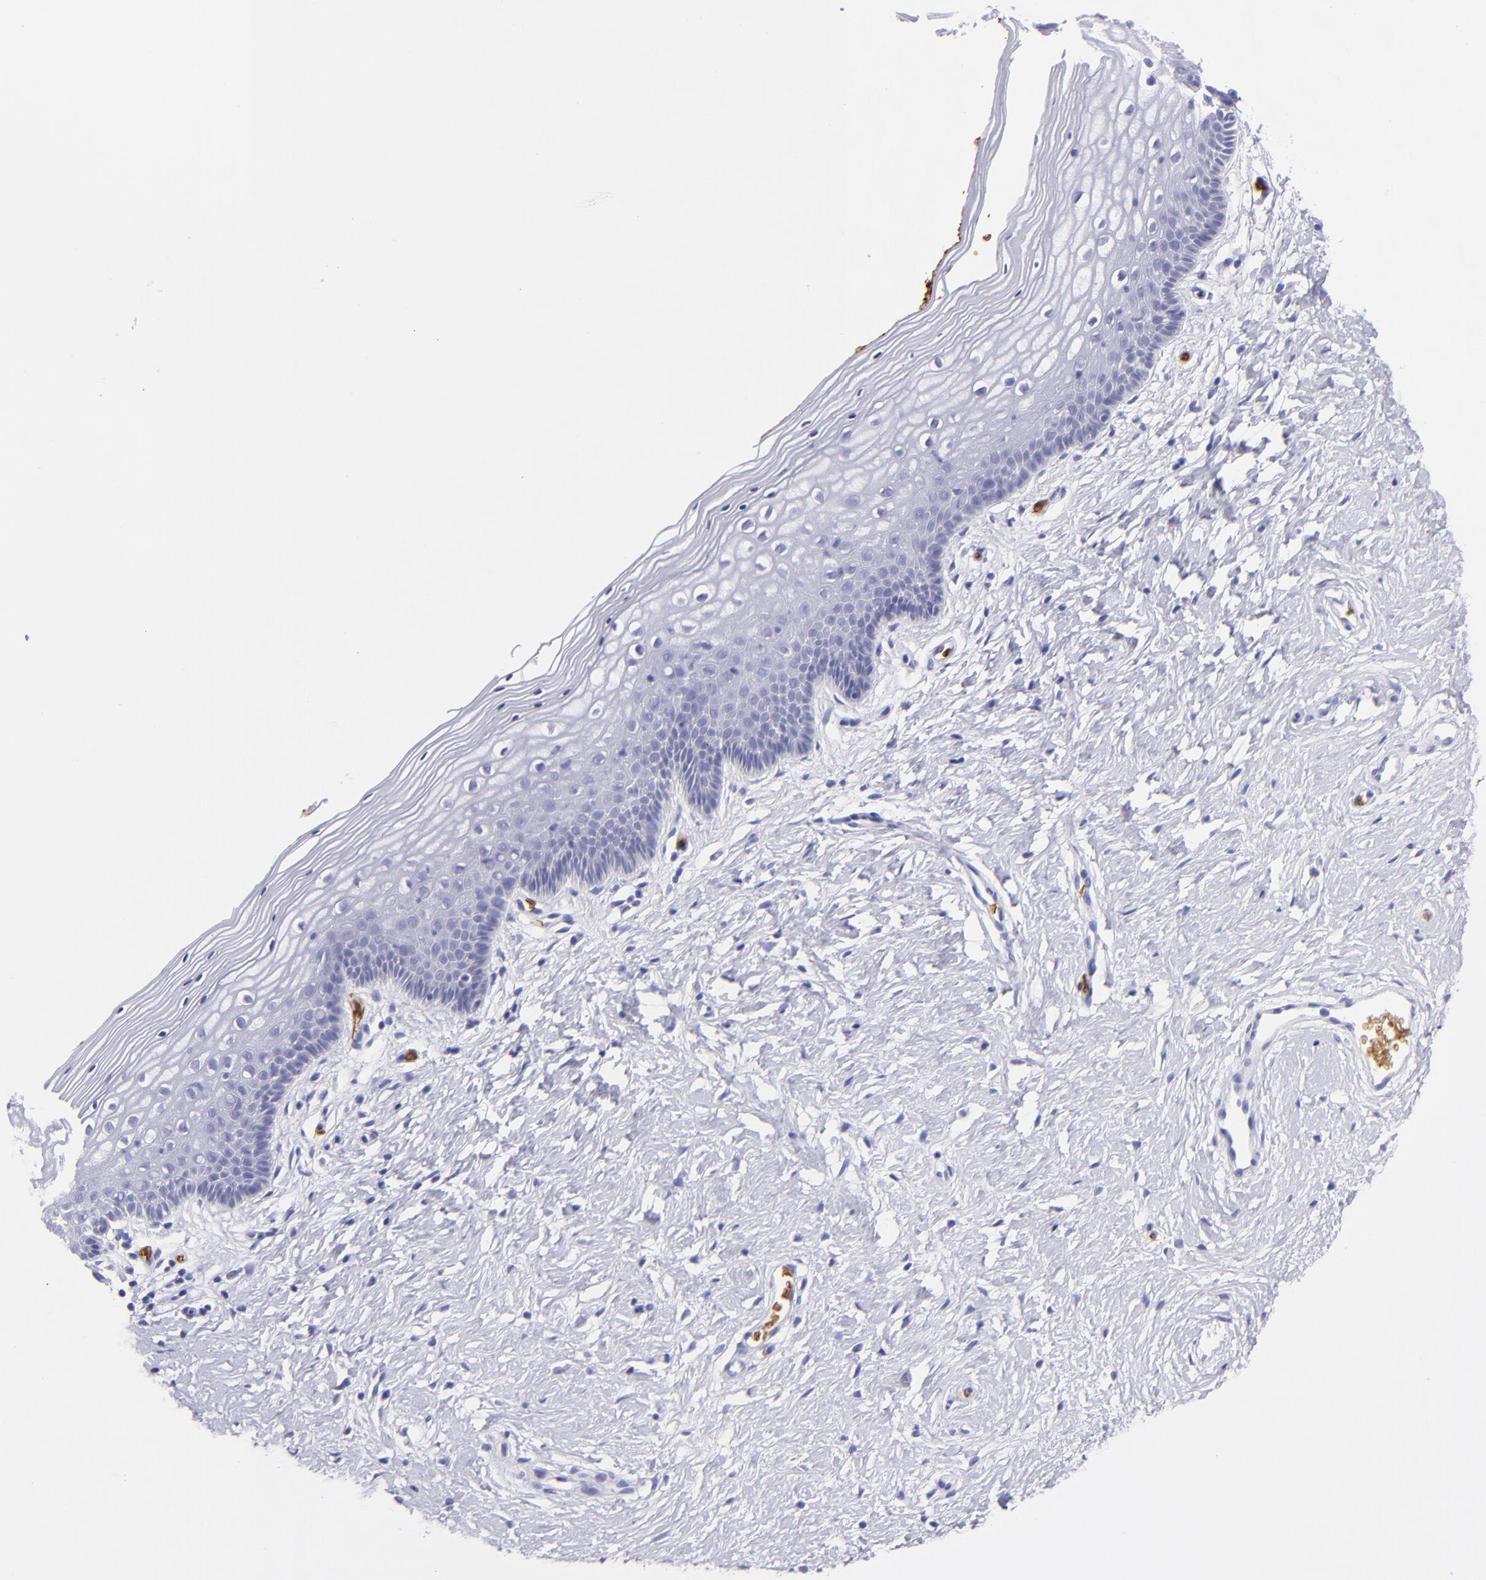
{"staining": {"intensity": "negative", "quantity": "none", "location": "none"}, "tissue": "vagina", "cell_type": "Squamous epithelial cells", "image_type": "normal", "snomed": [{"axis": "morphology", "description": "Normal tissue, NOS"}, {"axis": "topography", "description": "Vagina"}], "caption": "IHC histopathology image of benign human vagina stained for a protein (brown), which shows no expression in squamous epithelial cells. Brightfield microscopy of immunohistochemistry stained with DAB (brown) and hematoxylin (blue), captured at high magnification.", "gene": "GYPA", "patient": {"sex": "female", "age": 46}}